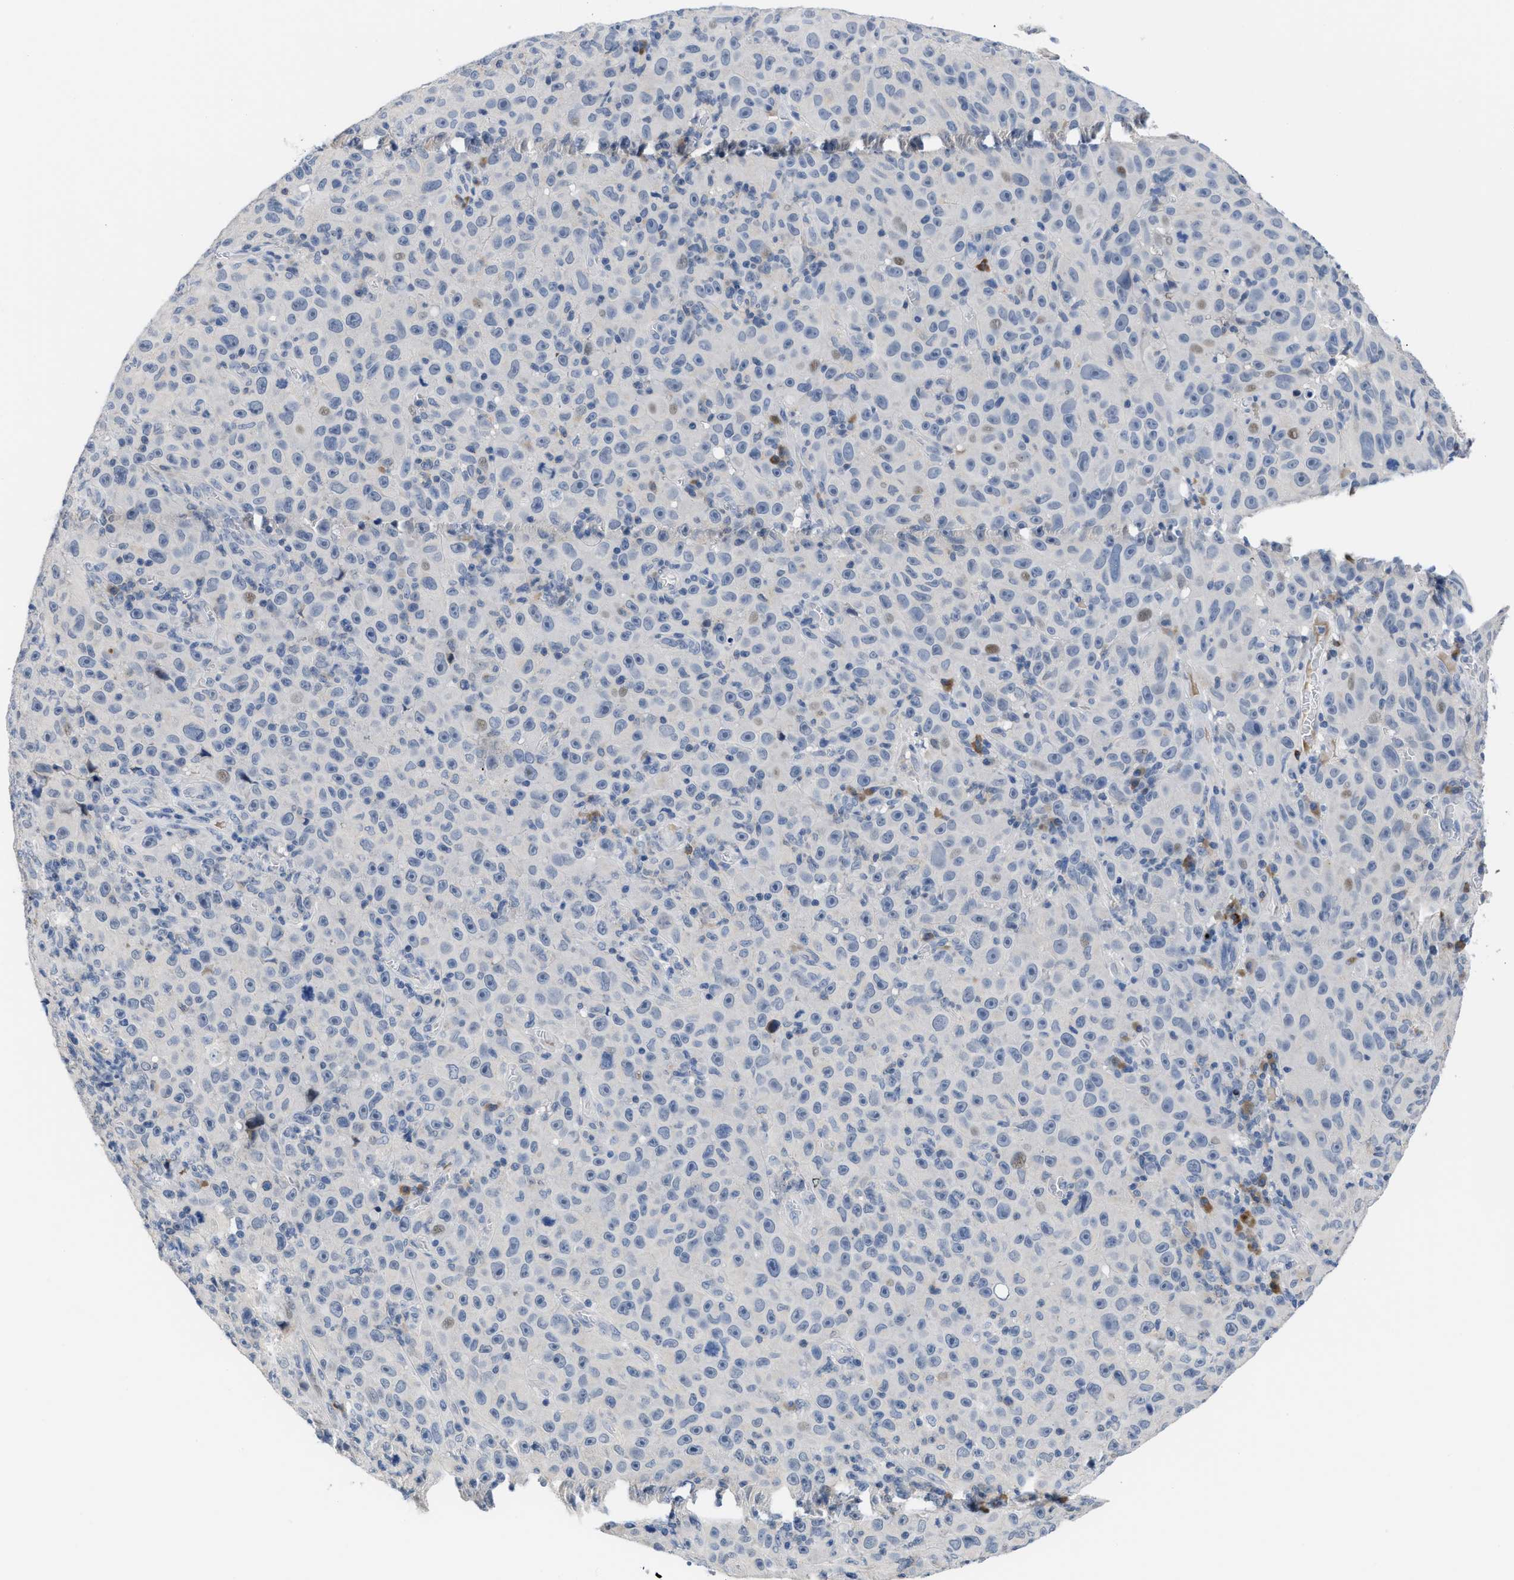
{"staining": {"intensity": "negative", "quantity": "none", "location": "none"}, "tissue": "melanoma", "cell_type": "Tumor cells", "image_type": "cancer", "snomed": [{"axis": "morphology", "description": "Malignant melanoma, NOS"}, {"axis": "topography", "description": "Skin"}], "caption": "Tumor cells show no significant expression in melanoma.", "gene": "OR9K2", "patient": {"sex": "female", "age": 82}}